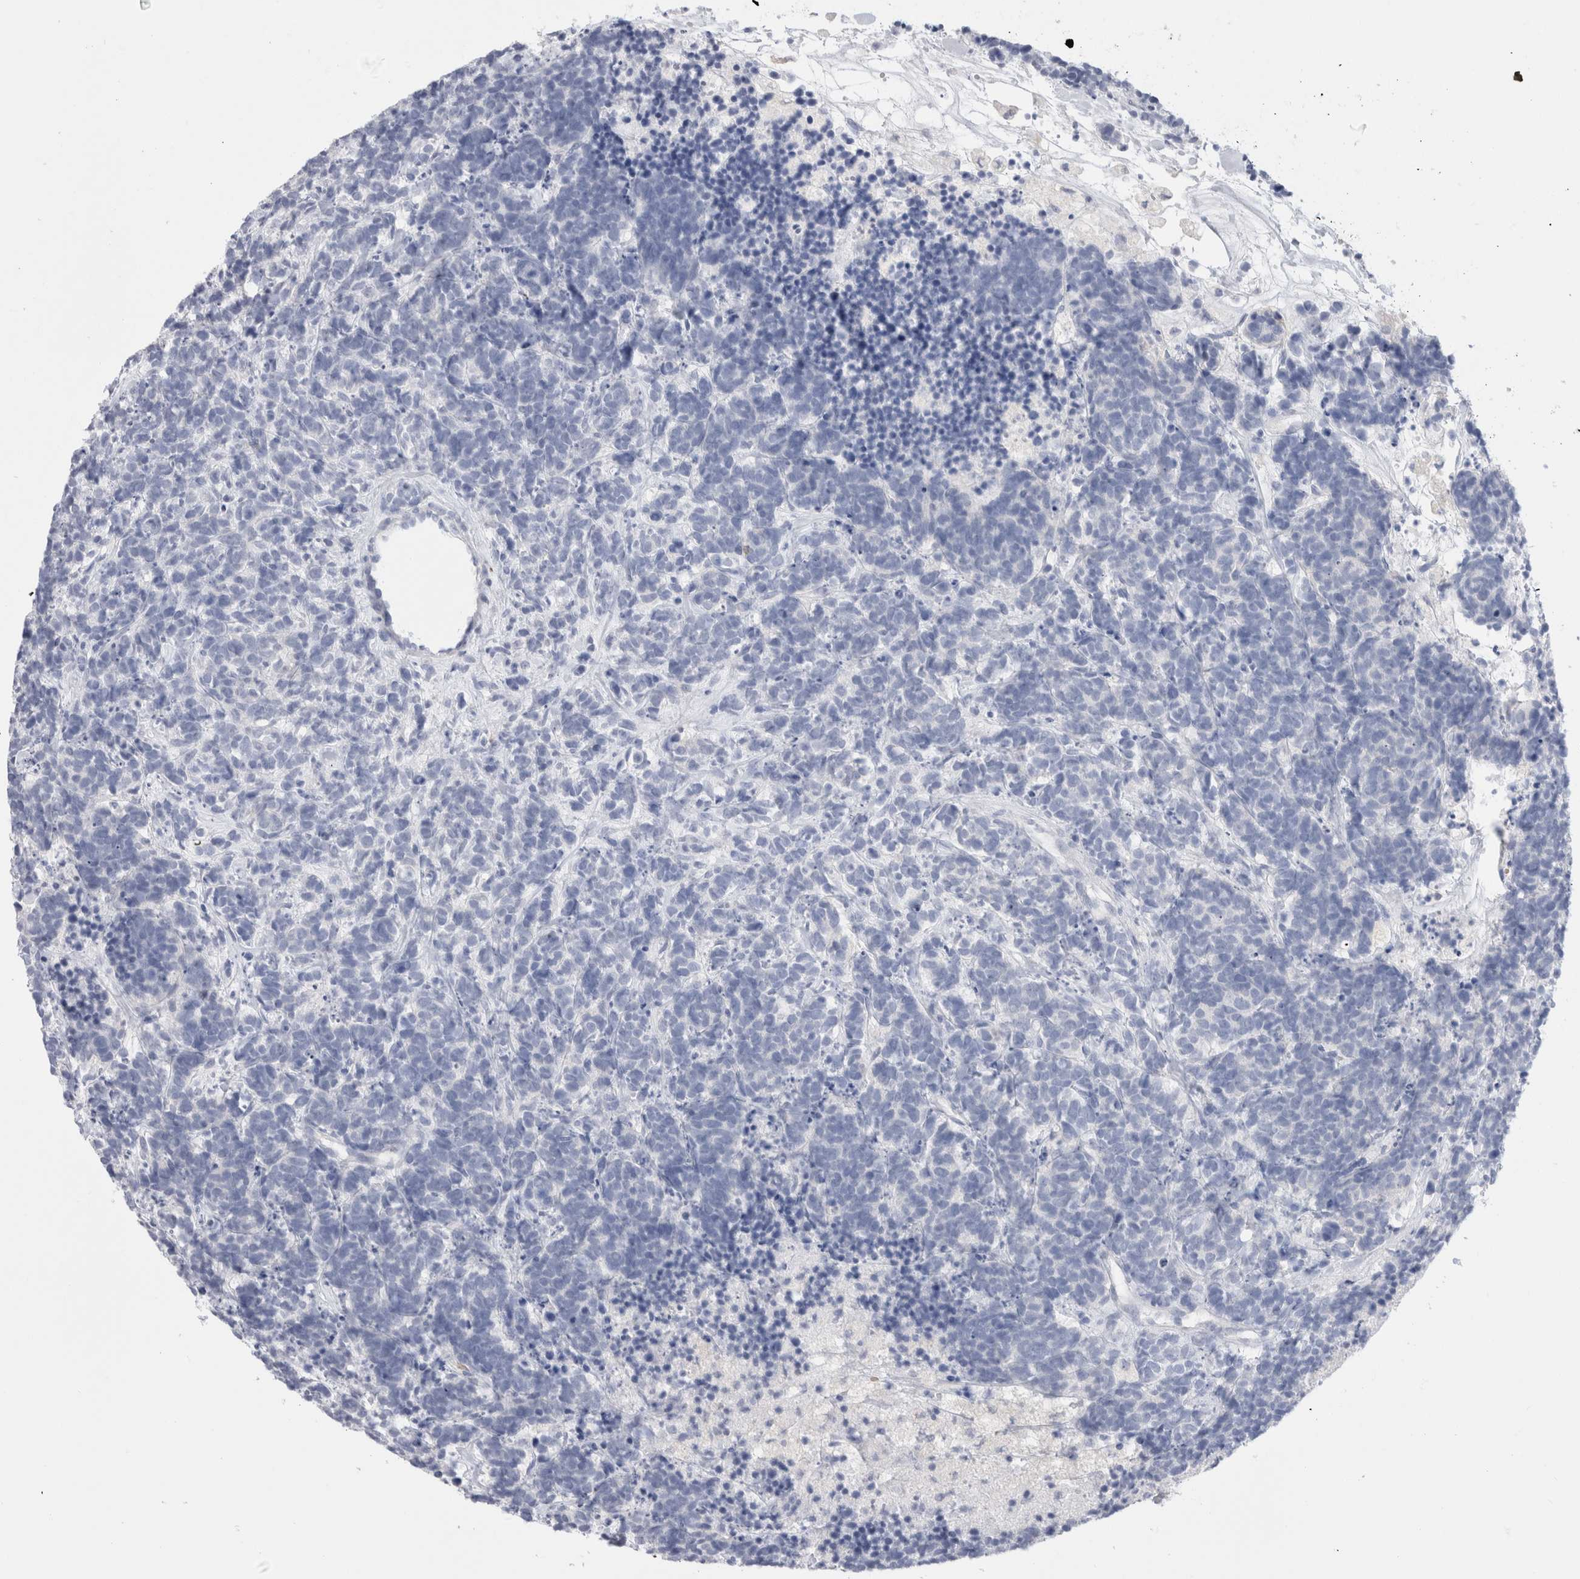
{"staining": {"intensity": "negative", "quantity": "none", "location": "none"}, "tissue": "carcinoid", "cell_type": "Tumor cells", "image_type": "cancer", "snomed": [{"axis": "morphology", "description": "Carcinoma, NOS"}, {"axis": "morphology", "description": "Carcinoid, malignant, NOS"}, {"axis": "topography", "description": "Urinary bladder"}], "caption": "A histopathology image of human carcinoid (malignant) is negative for staining in tumor cells.", "gene": "CD38", "patient": {"sex": "male", "age": 57}}